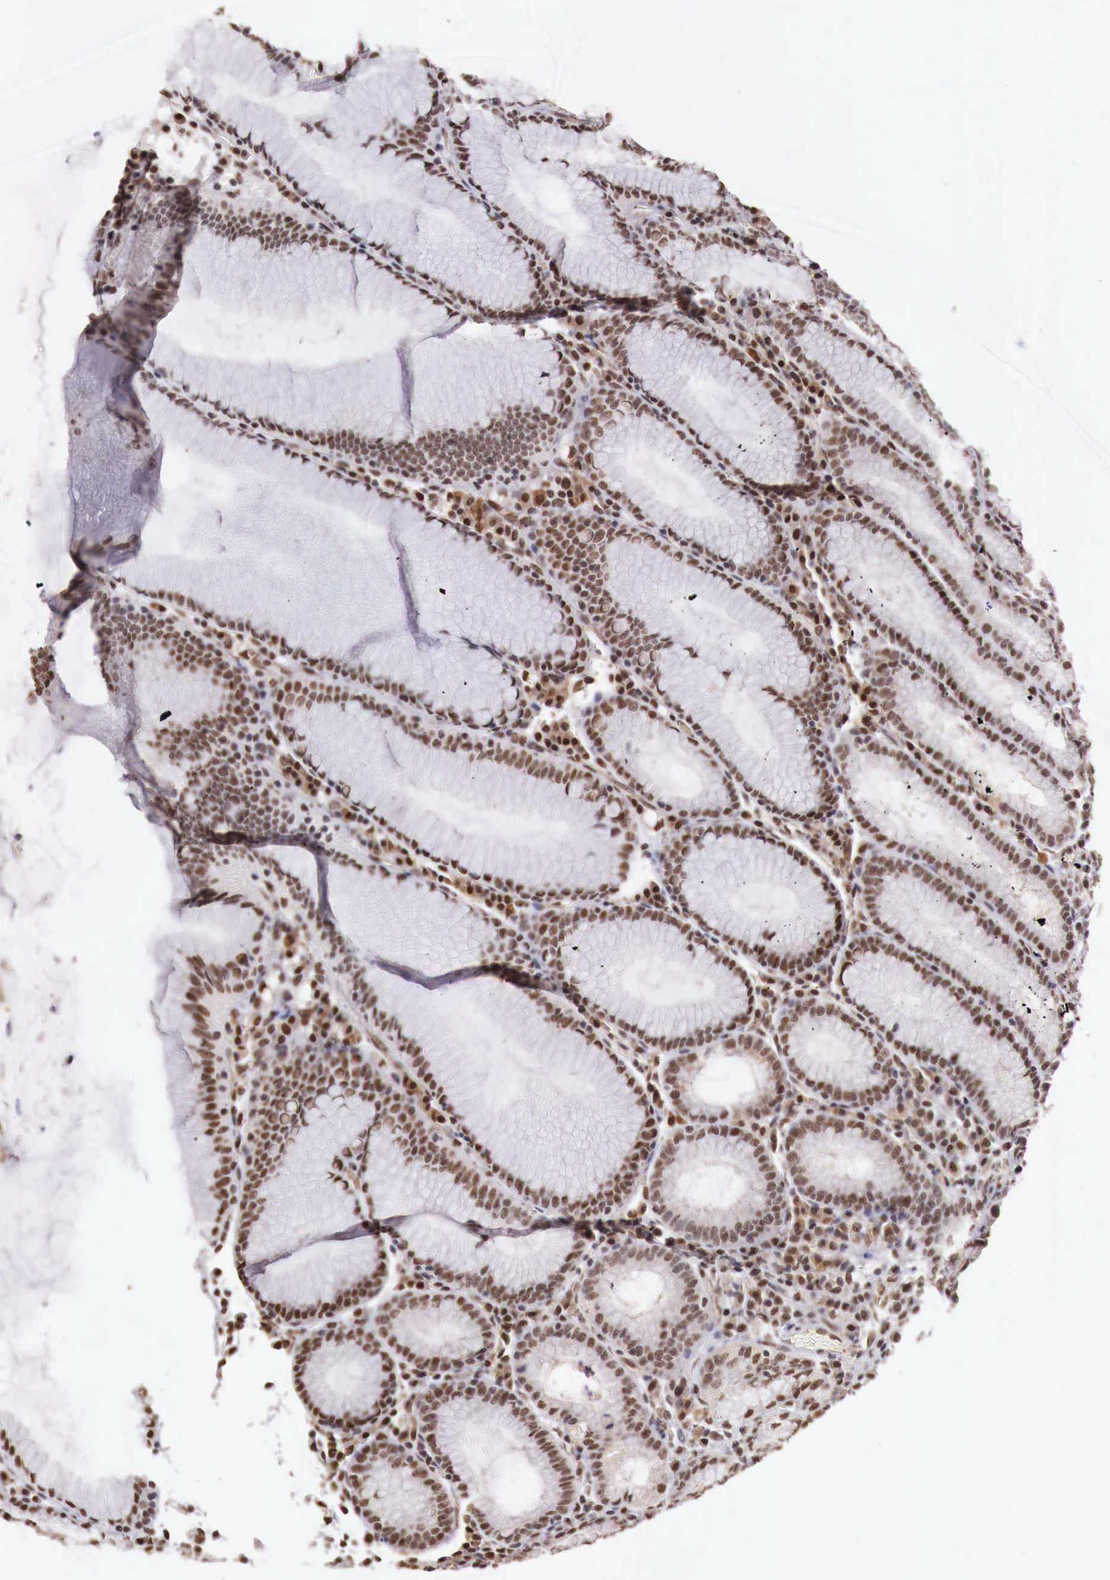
{"staining": {"intensity": "strong", "quantity": ">75%", "location": "nuclear"}, "tissue": "stomach", "cell_type": "Glandular cells", "image_type": "normal", "snomed": [{"axis": "morphology", "description": "Normal tissue, NOS"}, {"axis": "topography", "description": "Stomach, lower"}], "caption": "This micrograph demonstrates IHC staining of normal human stomach, with high strong nuclear expression in about >75% of glandular cells.", "gene": "FOXP2", "patient": {"sex": "female", "age": 43}}